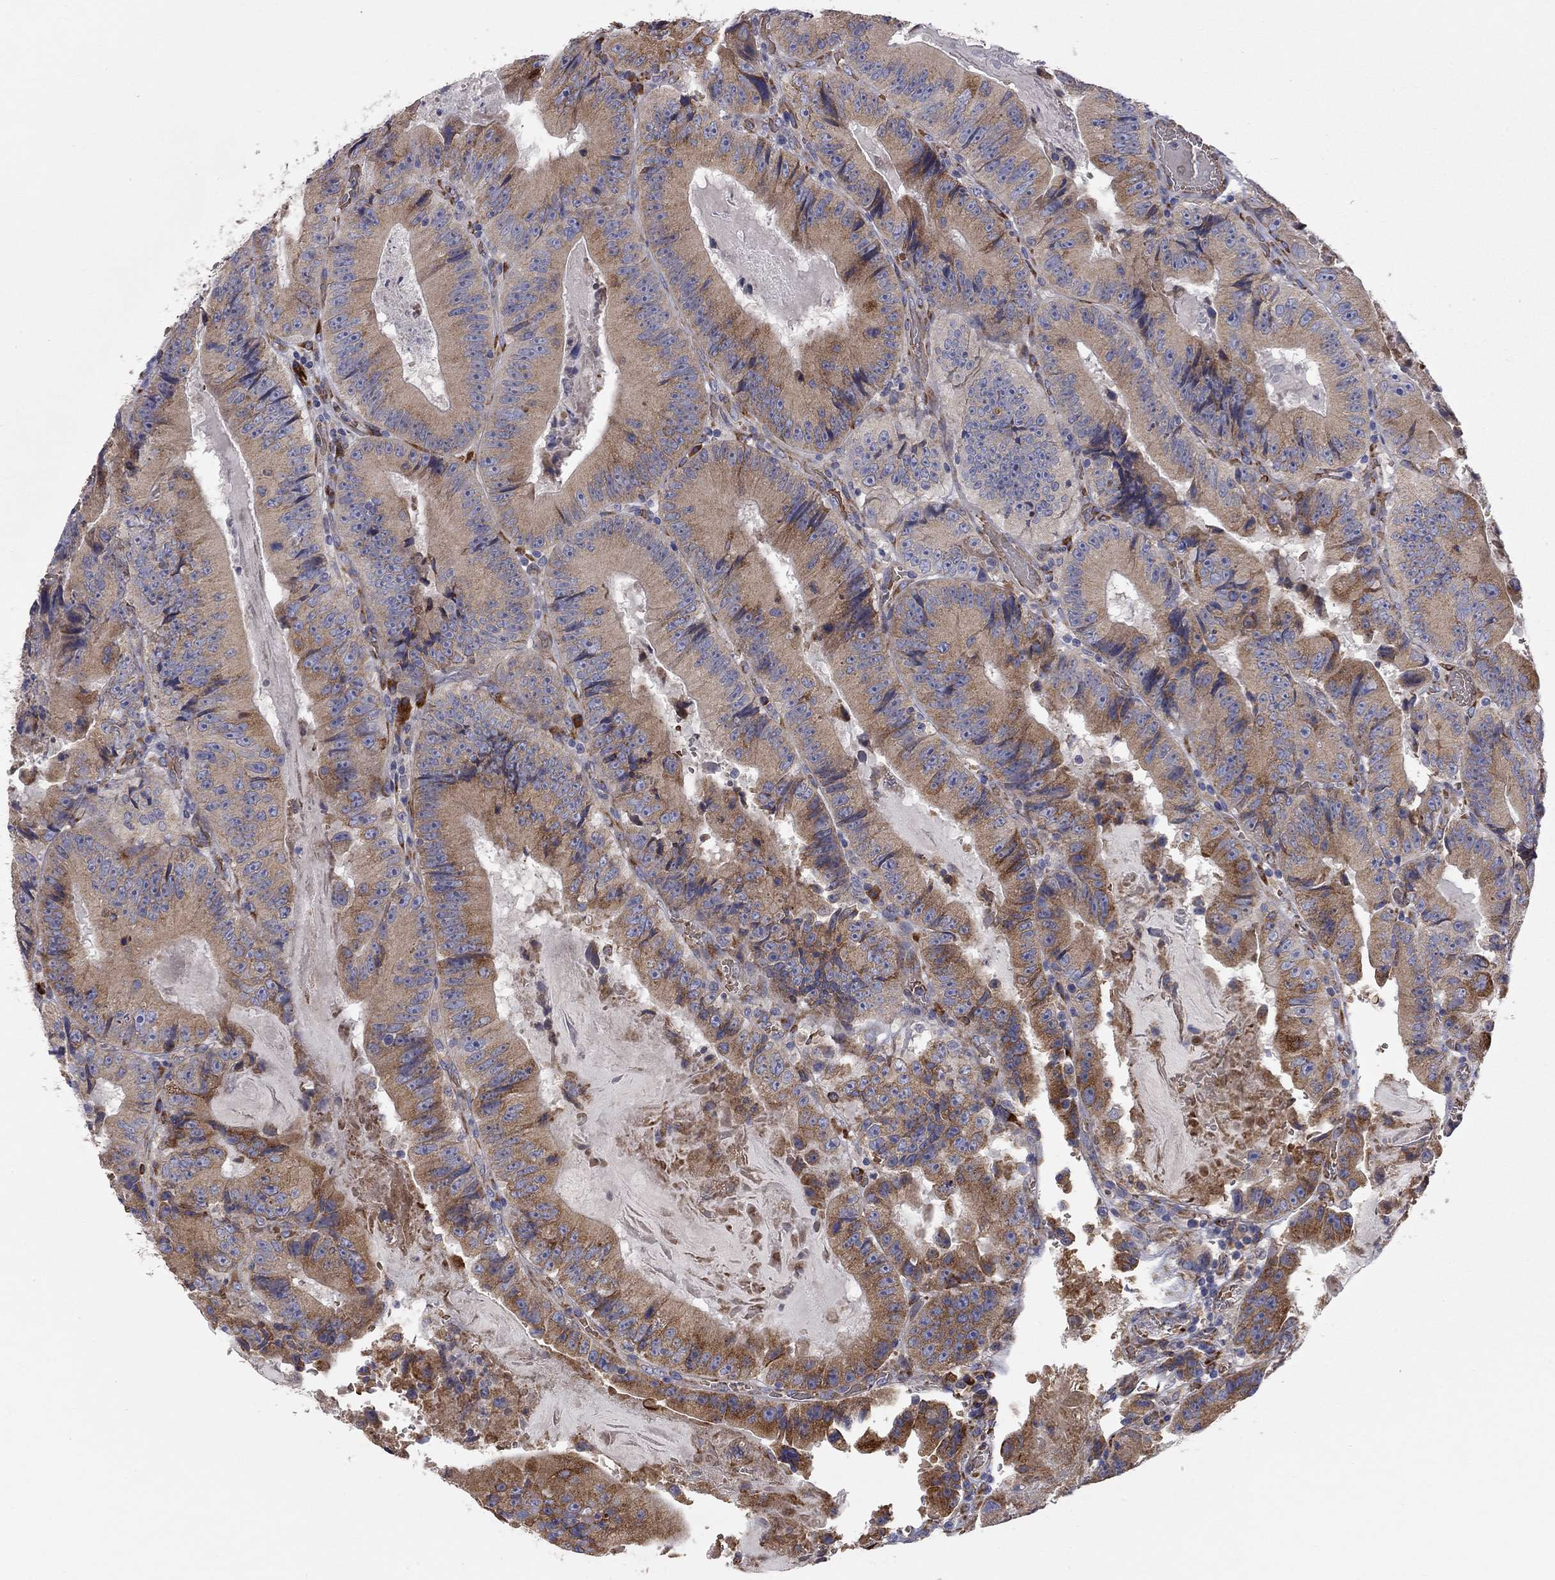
{"staining": {"intensity": "moderate", "quantity": "25%-75%", "location": "cytoplasmic/membranous"}, "tissue": "colorectal cancer", "cell_type": "Tumor cells", "image_type": "cancer", "snomed": [{"axis": "morphology", "description": "Adenocarcinoma, NOS"}, {"axis": "topography", "description": "Colon"}], "caption": "DAB immunohistochemical staining of adenocarcinoma (colorectal) displays moderate cytoplasmic/membranous protein positivity in about 25%-75% of tumor cells. (Brightfield microscopy of DAB IHC at high magnification).", "gene": "CASTOR1", "patient": {"sex": "female", "age": 86}}